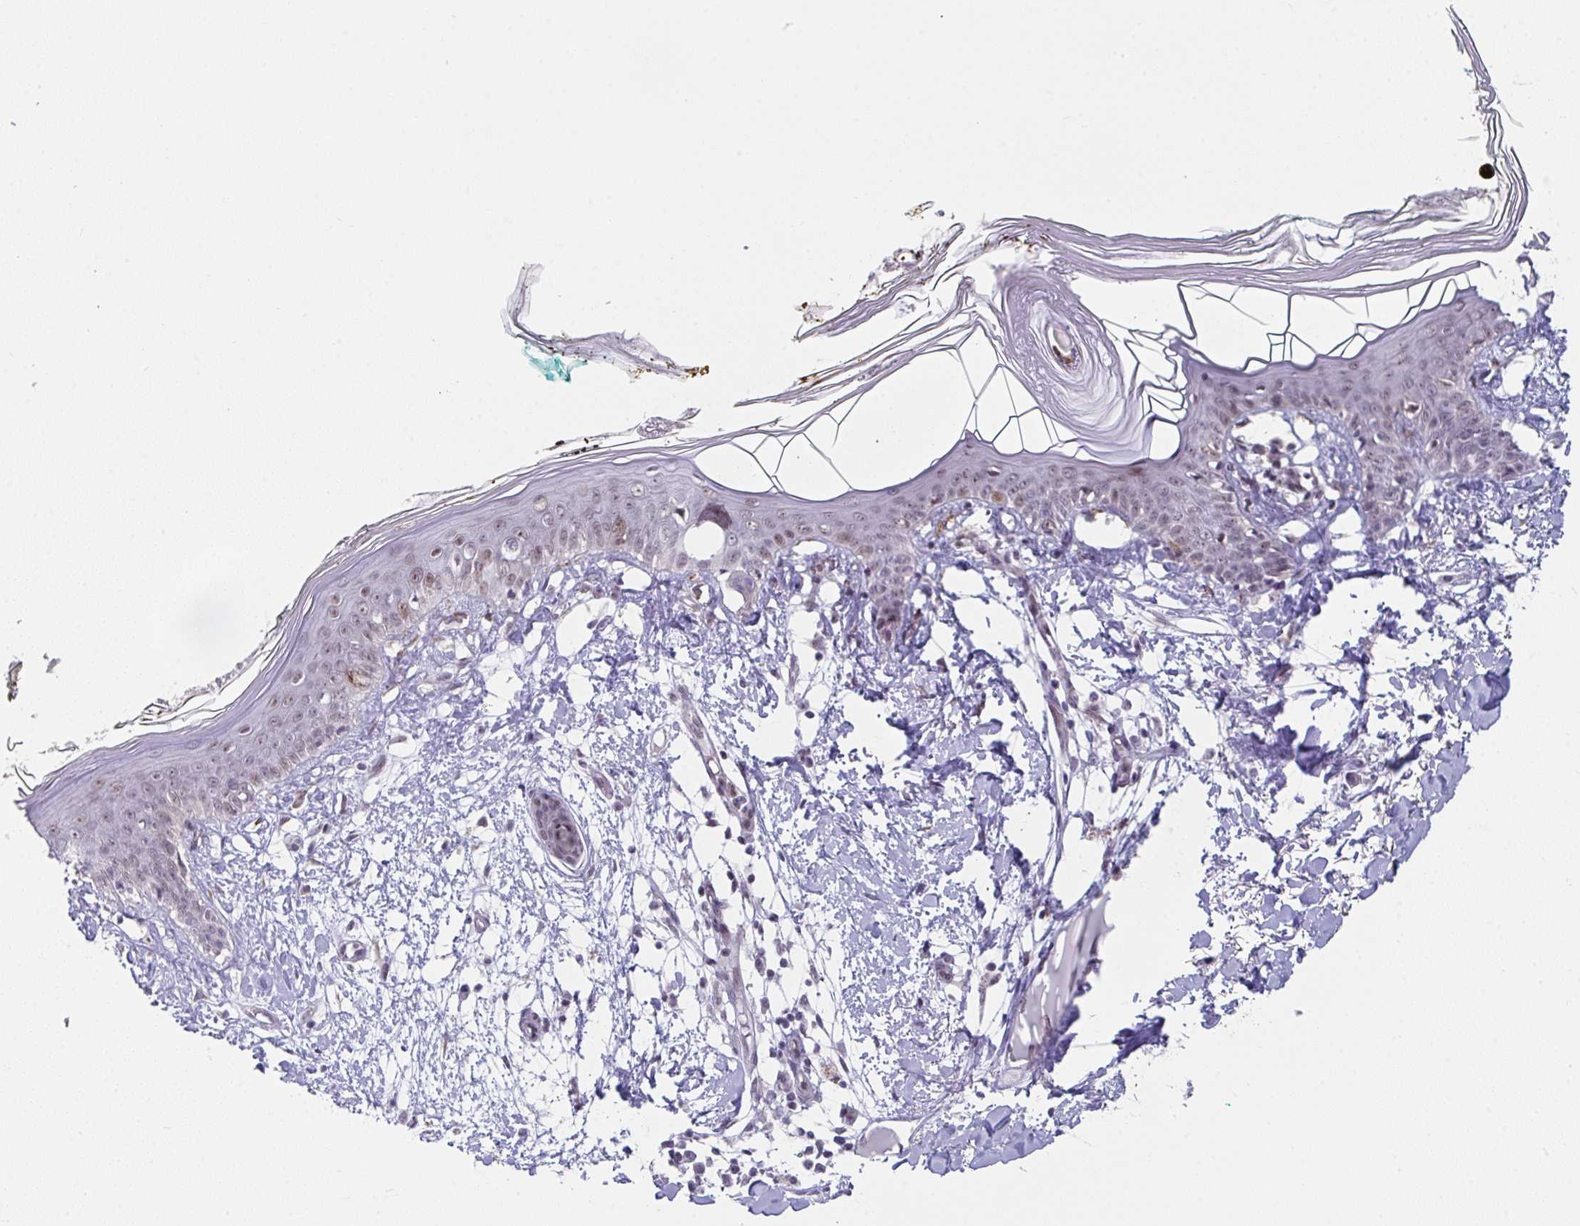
{"staining": {"intensity": "moderate", "quantity": "25%-75%", "location": "nuclear"}, "tissue": "skin", "cell_type": "Fibroblasts", "image_type": "normal", "snomed": [{"axis": "morphology", "description": "Normal tissue, NOS"}, {"axis": "topography", "description": "Skin"}], "caption": "This is a micrograph of immunohistochemistry staining of benign skin, which shows moderate staining in the nuclear of fibroblasts.", "gene": "RBM18", "patient": {"sex": "female", "age": 34}}